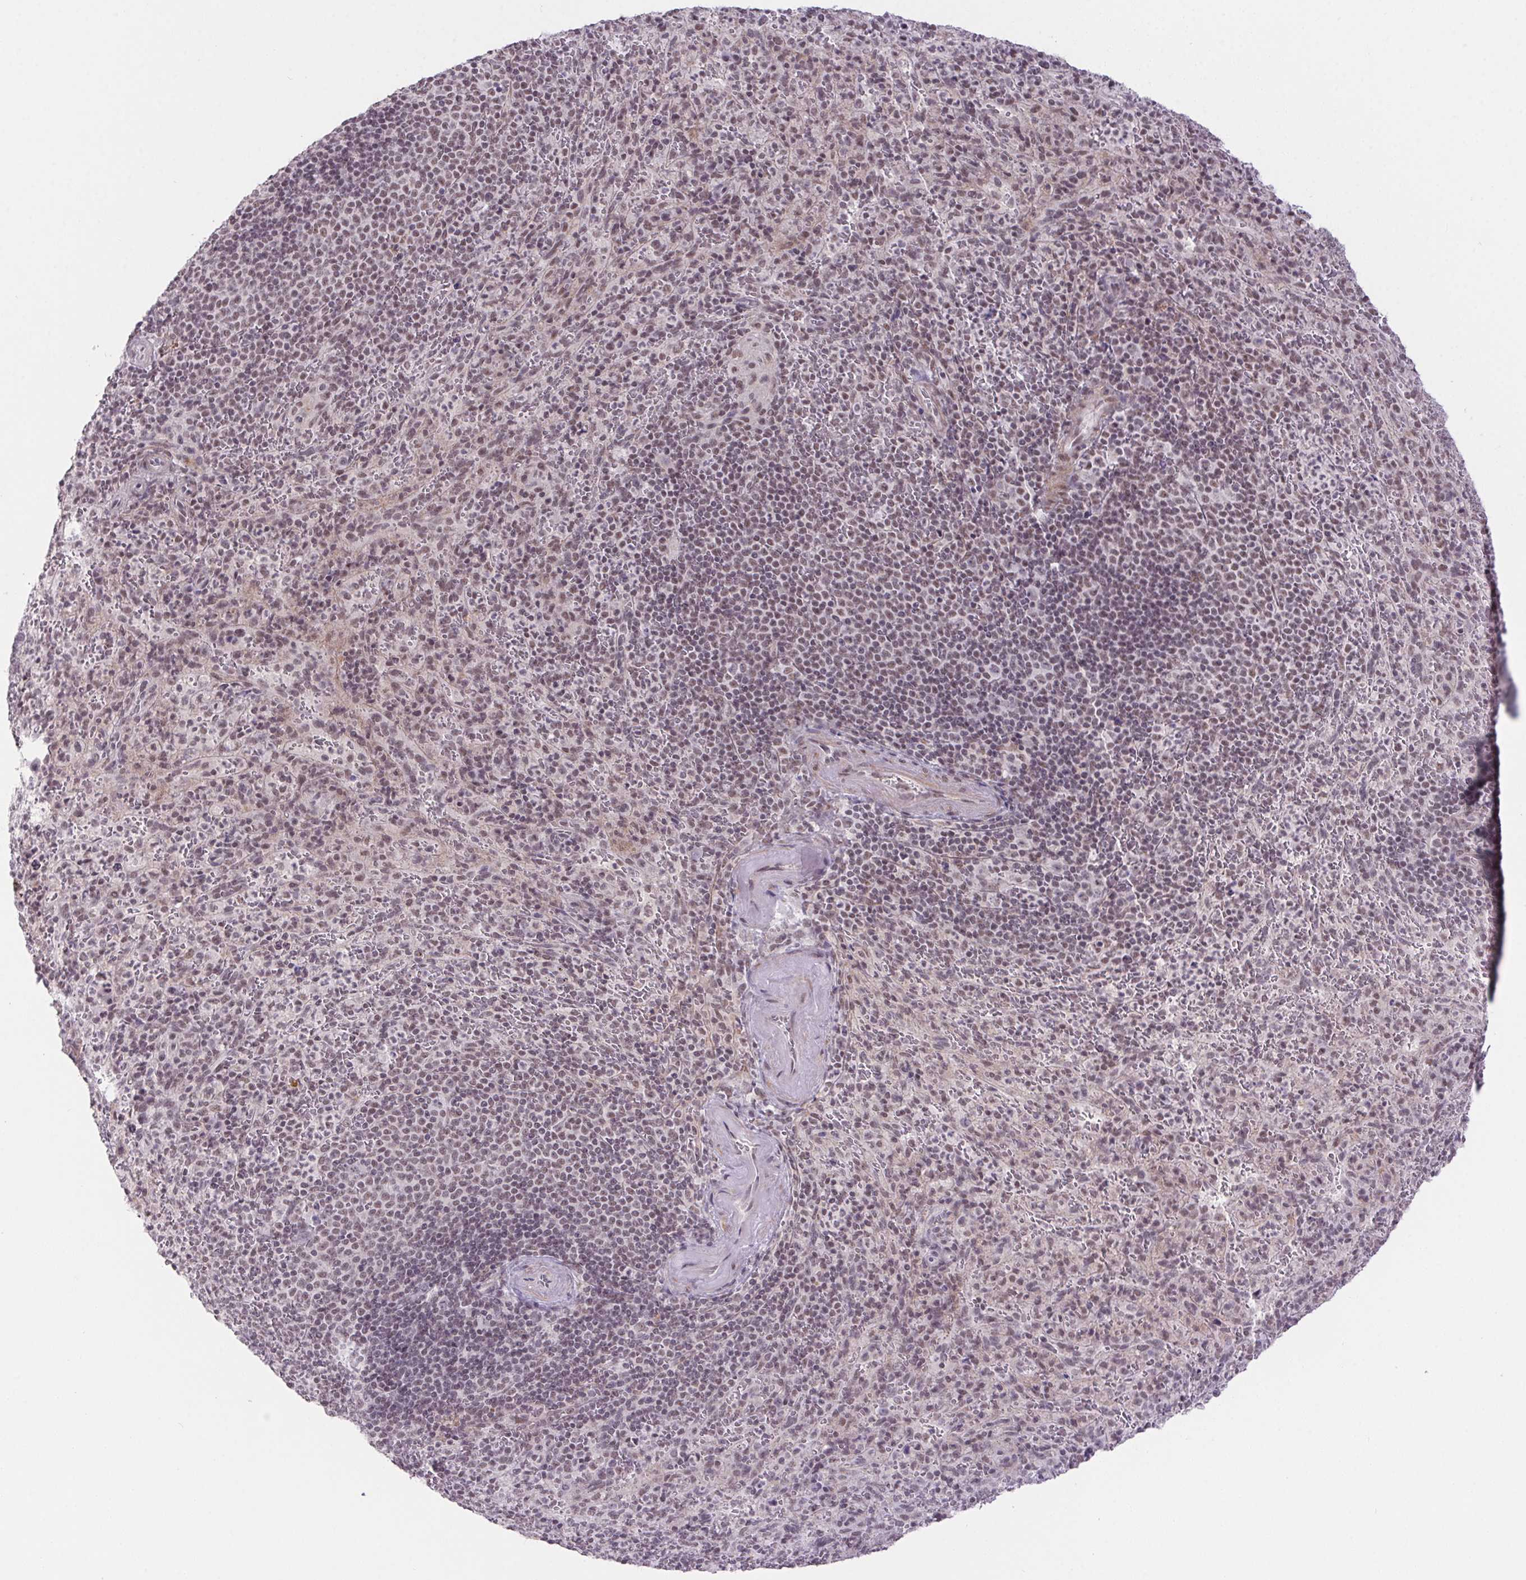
{"staining": {"intensity": "weak", "quantity": "25%-75%", "location": "nuclear"}, "tissue": "spleen", "cell_type": "Cells in red pulp", "image_type": "normal", "snomed": [{"axis": "morphology", "description": "Normal tissue, NOS"}, {"axis": "topography", "description": "Spleen"}], "caption": "IHC micrograph of normal spleen: human spleen stained using IHC shows low levels of weak protein expression localized specifically in the nuclear of cells in red pulp, appearing as a nuclear brown color.", "gene": "DDX17", "patient": {"sex": "male", "age": 57}}